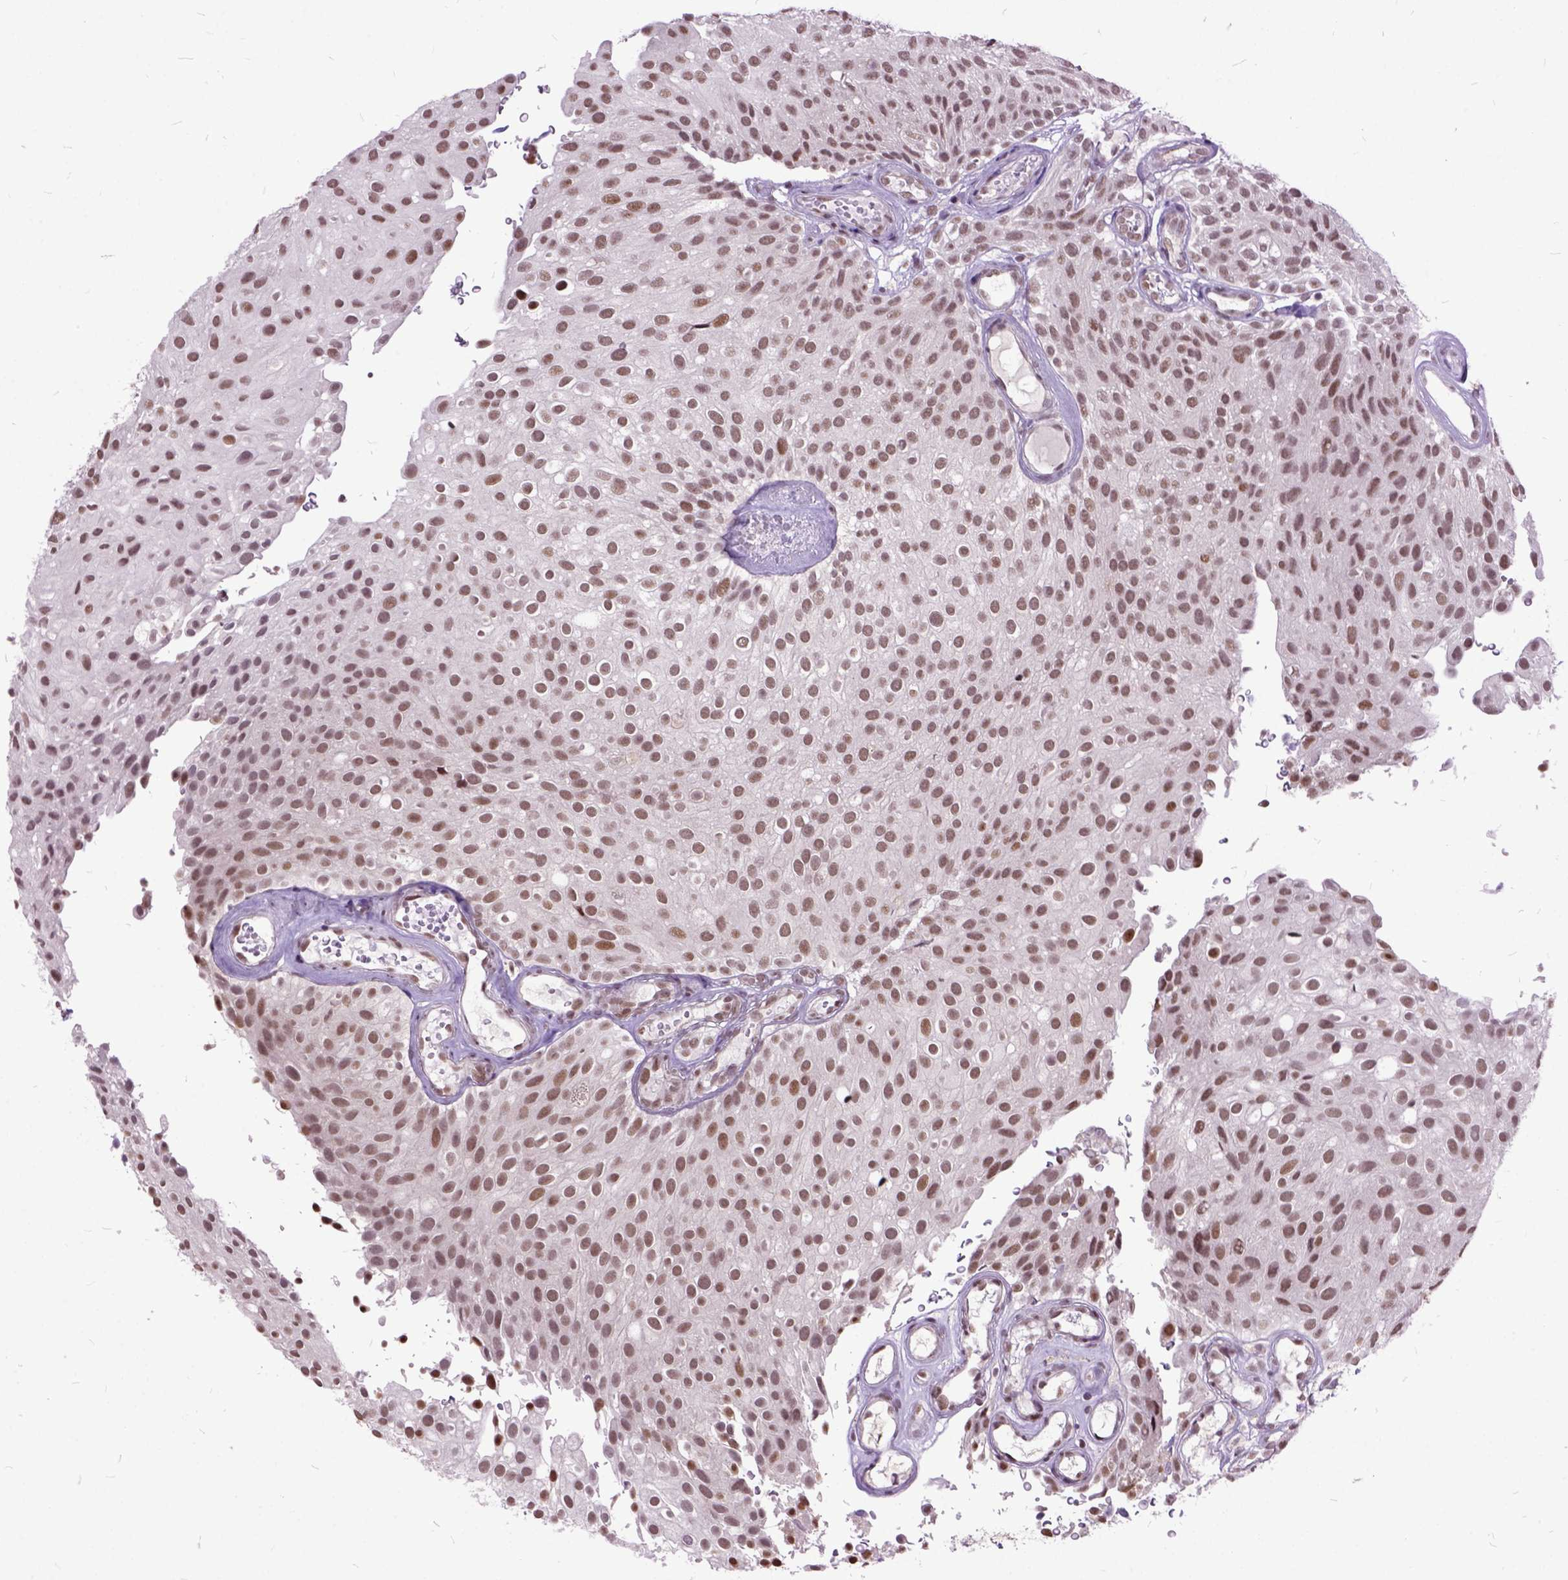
{"staining": {"intensity": "moderate", "quantity": ">75%", "location": "nuclear"}, "tissue": "urothelial cancer", "cell_type": "Tumor cells", "image_type": "cancer", "snomed": [{"axis": "morphology", "description": "Urothelial carcinoma, Low grade"}, {"axis": "topography", "description": "Urinary bladder"}], "caption": "DAB immunohistochemical staining of human urothelial cancer exhibits moderate nuclear protein staining in approximately >75% of tumor cells.", "gene": "ORC5", "patient": {"sex": "male", "age": 78}}